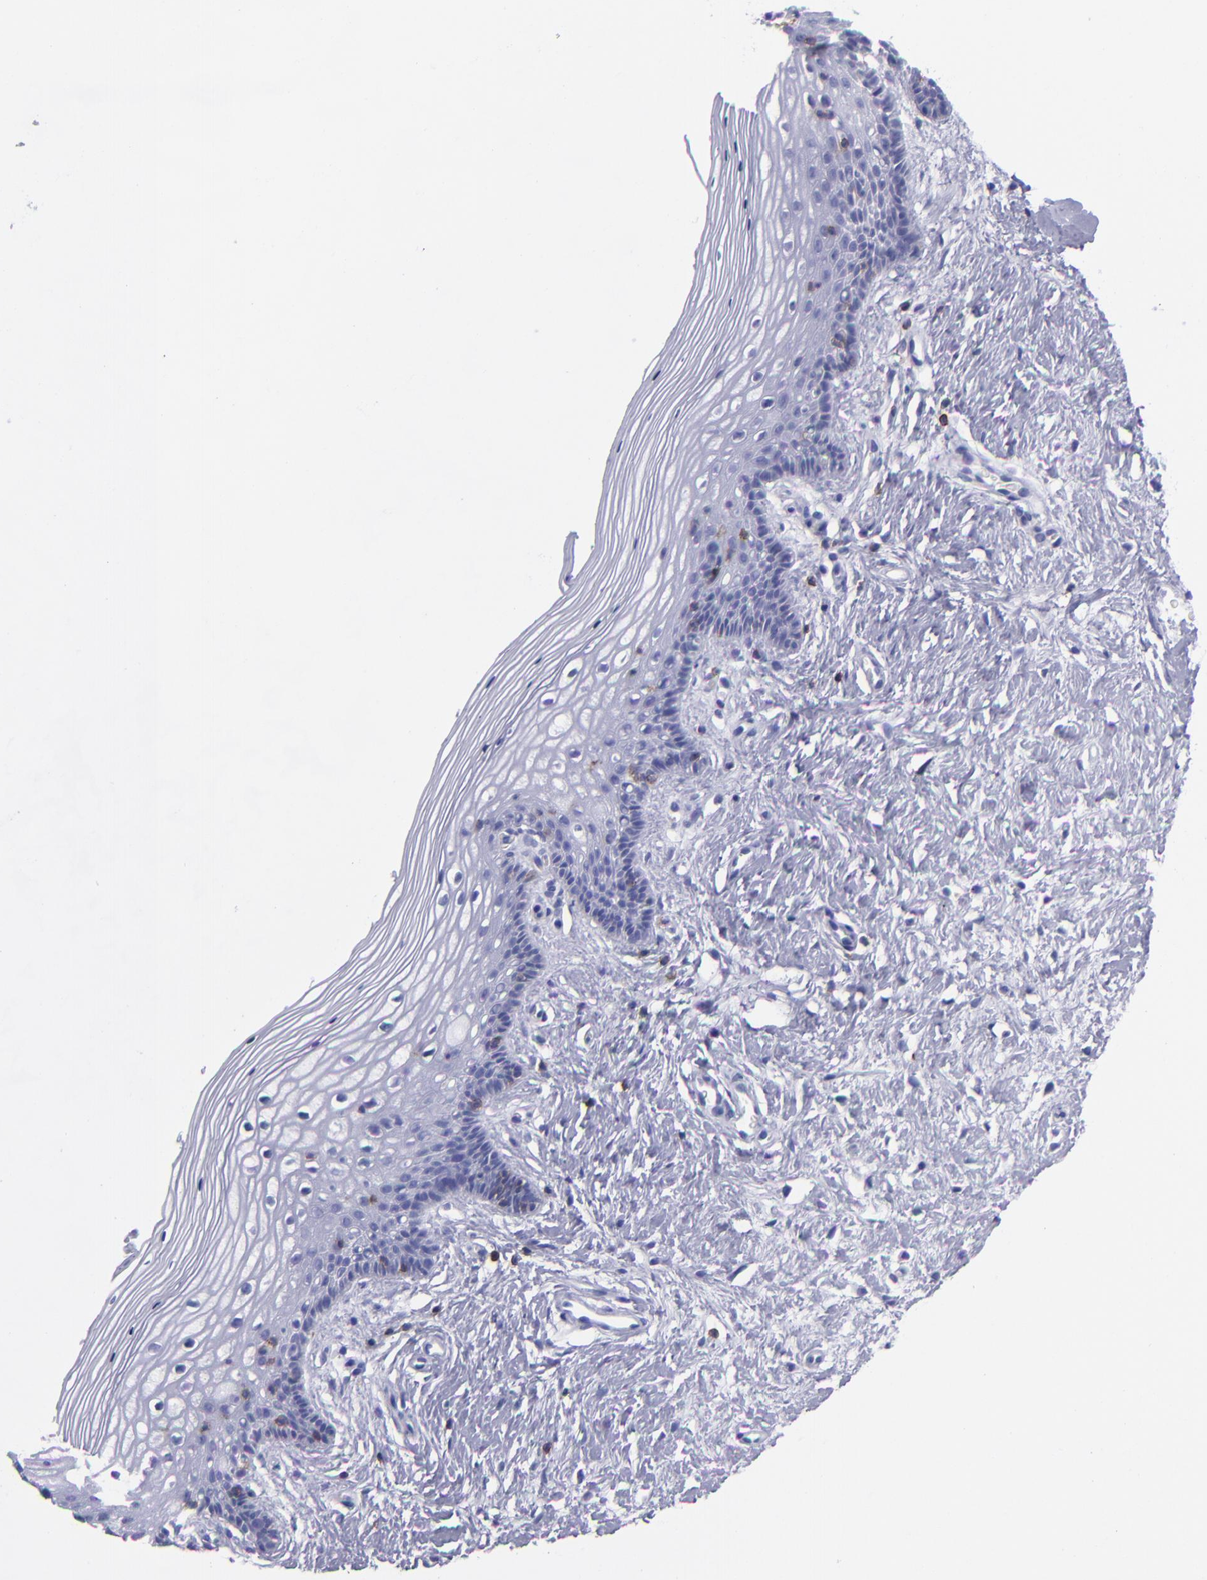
{"staining": {"intensity": "negative", "quantity": "none", "location": "none"}, "tissue": "vagina", "cell_type": "Squamous epithelial cells", "image_type": "normal", "snomed": [{"axis": "morphology", "description": "Normal tissue, NOS"}, {"axis": "topography", "description": "Vagina"}], "caption": "Immunohistochemistry of unremarkable human vagina reveals no staining in squamous epithelial cells.", "gene": "CD6", "patient": {"sex": "female", "age": 46}}